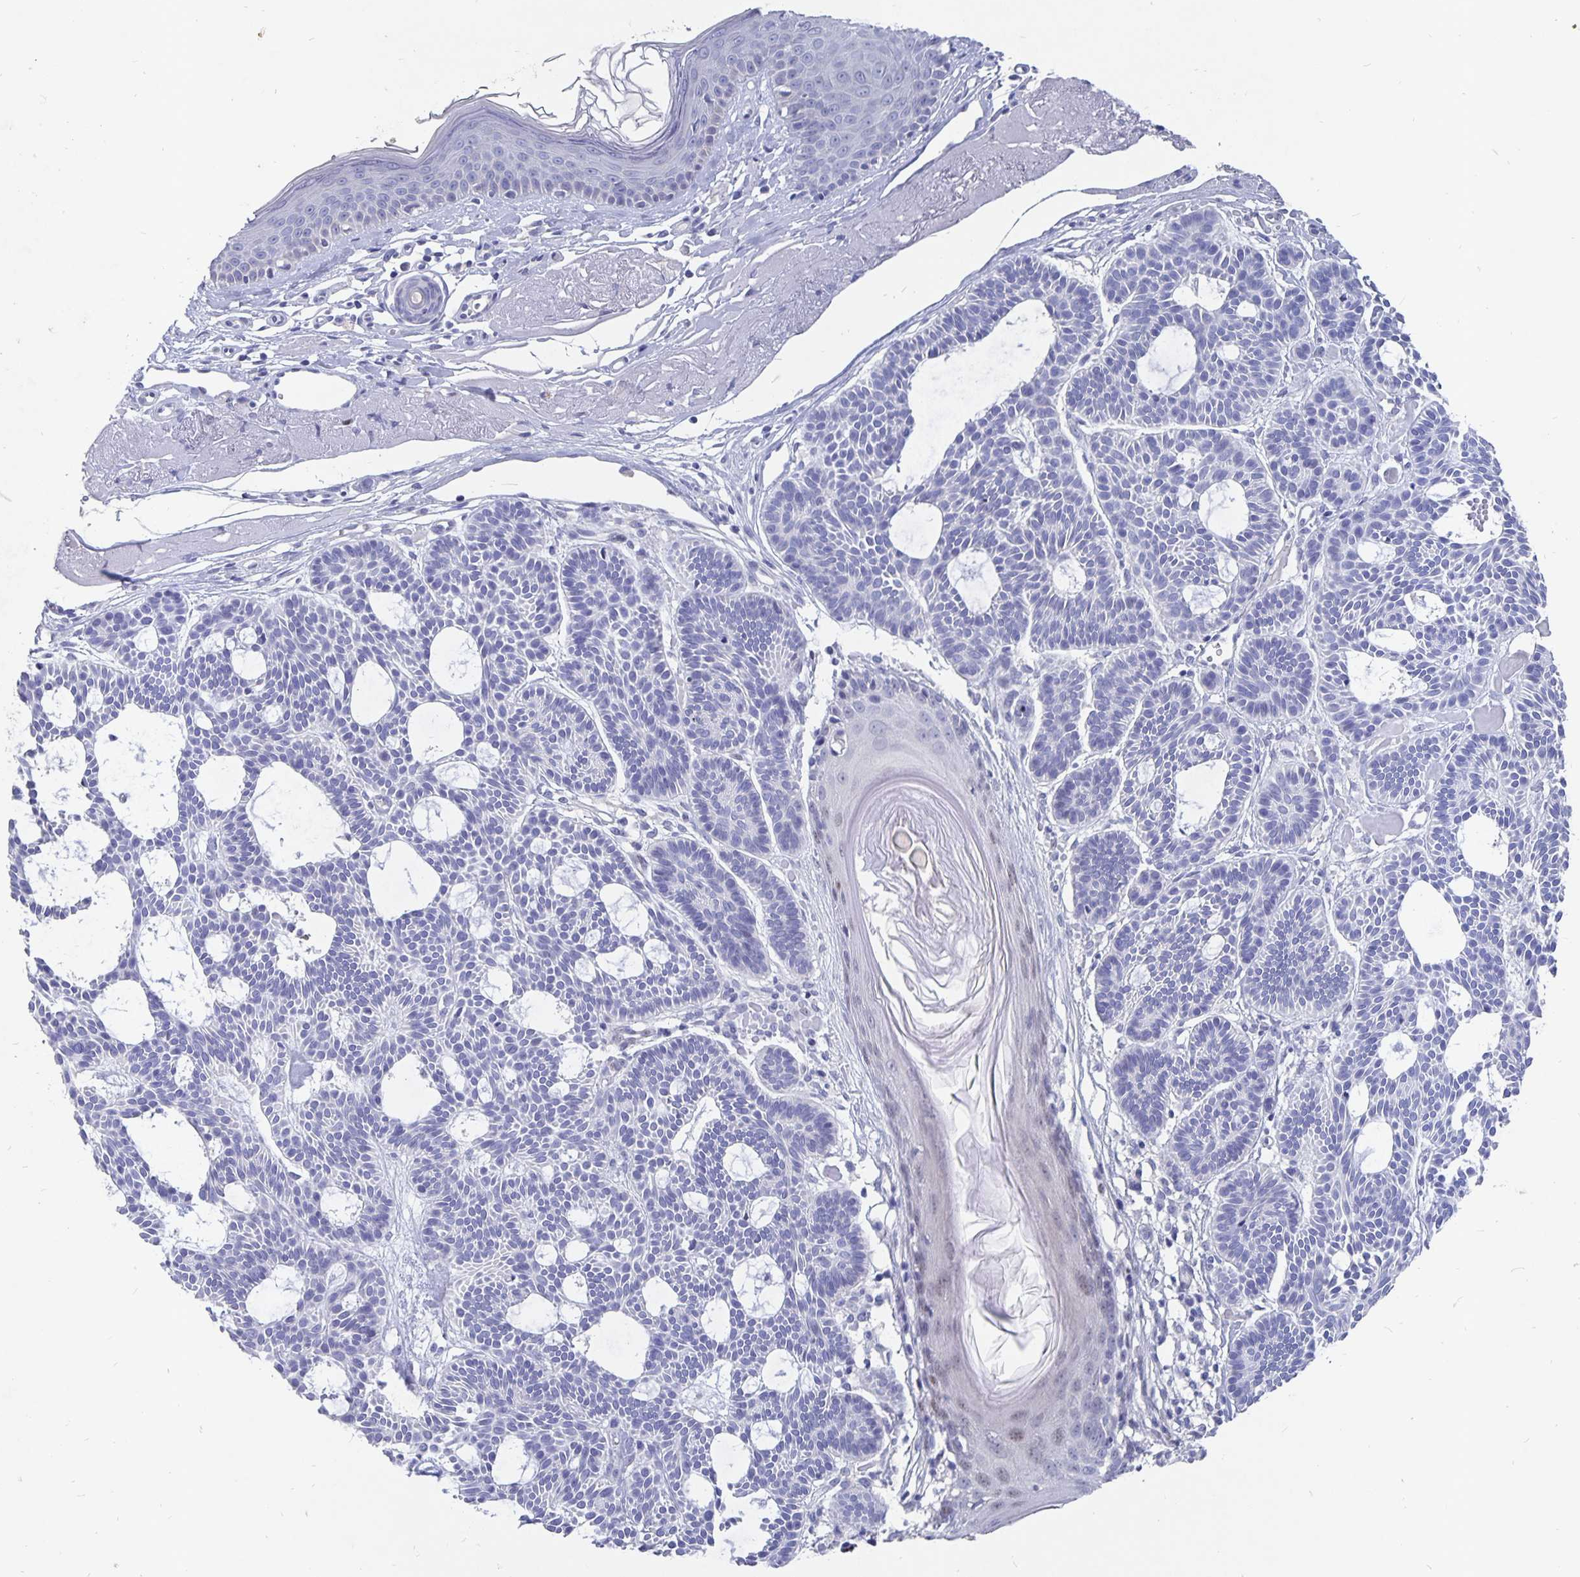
{"staining": {"intensity": "negative", "quantity": "none", "location": "none"}, "tissue": "skin cancer", "cell_type": "Tumor cells", "image_type": "cancer", "snomed": [{"axis": "morphology", "description": "Basal cell carcinoma"}, {"axis": "topography", "description": "Skin"}], "caption": "Photomicrograph shows no protein positivity in tumor cells of skin cancer tissue.", "gene": "SMOC1", "patient": {"sex": "male", "age": 85}}